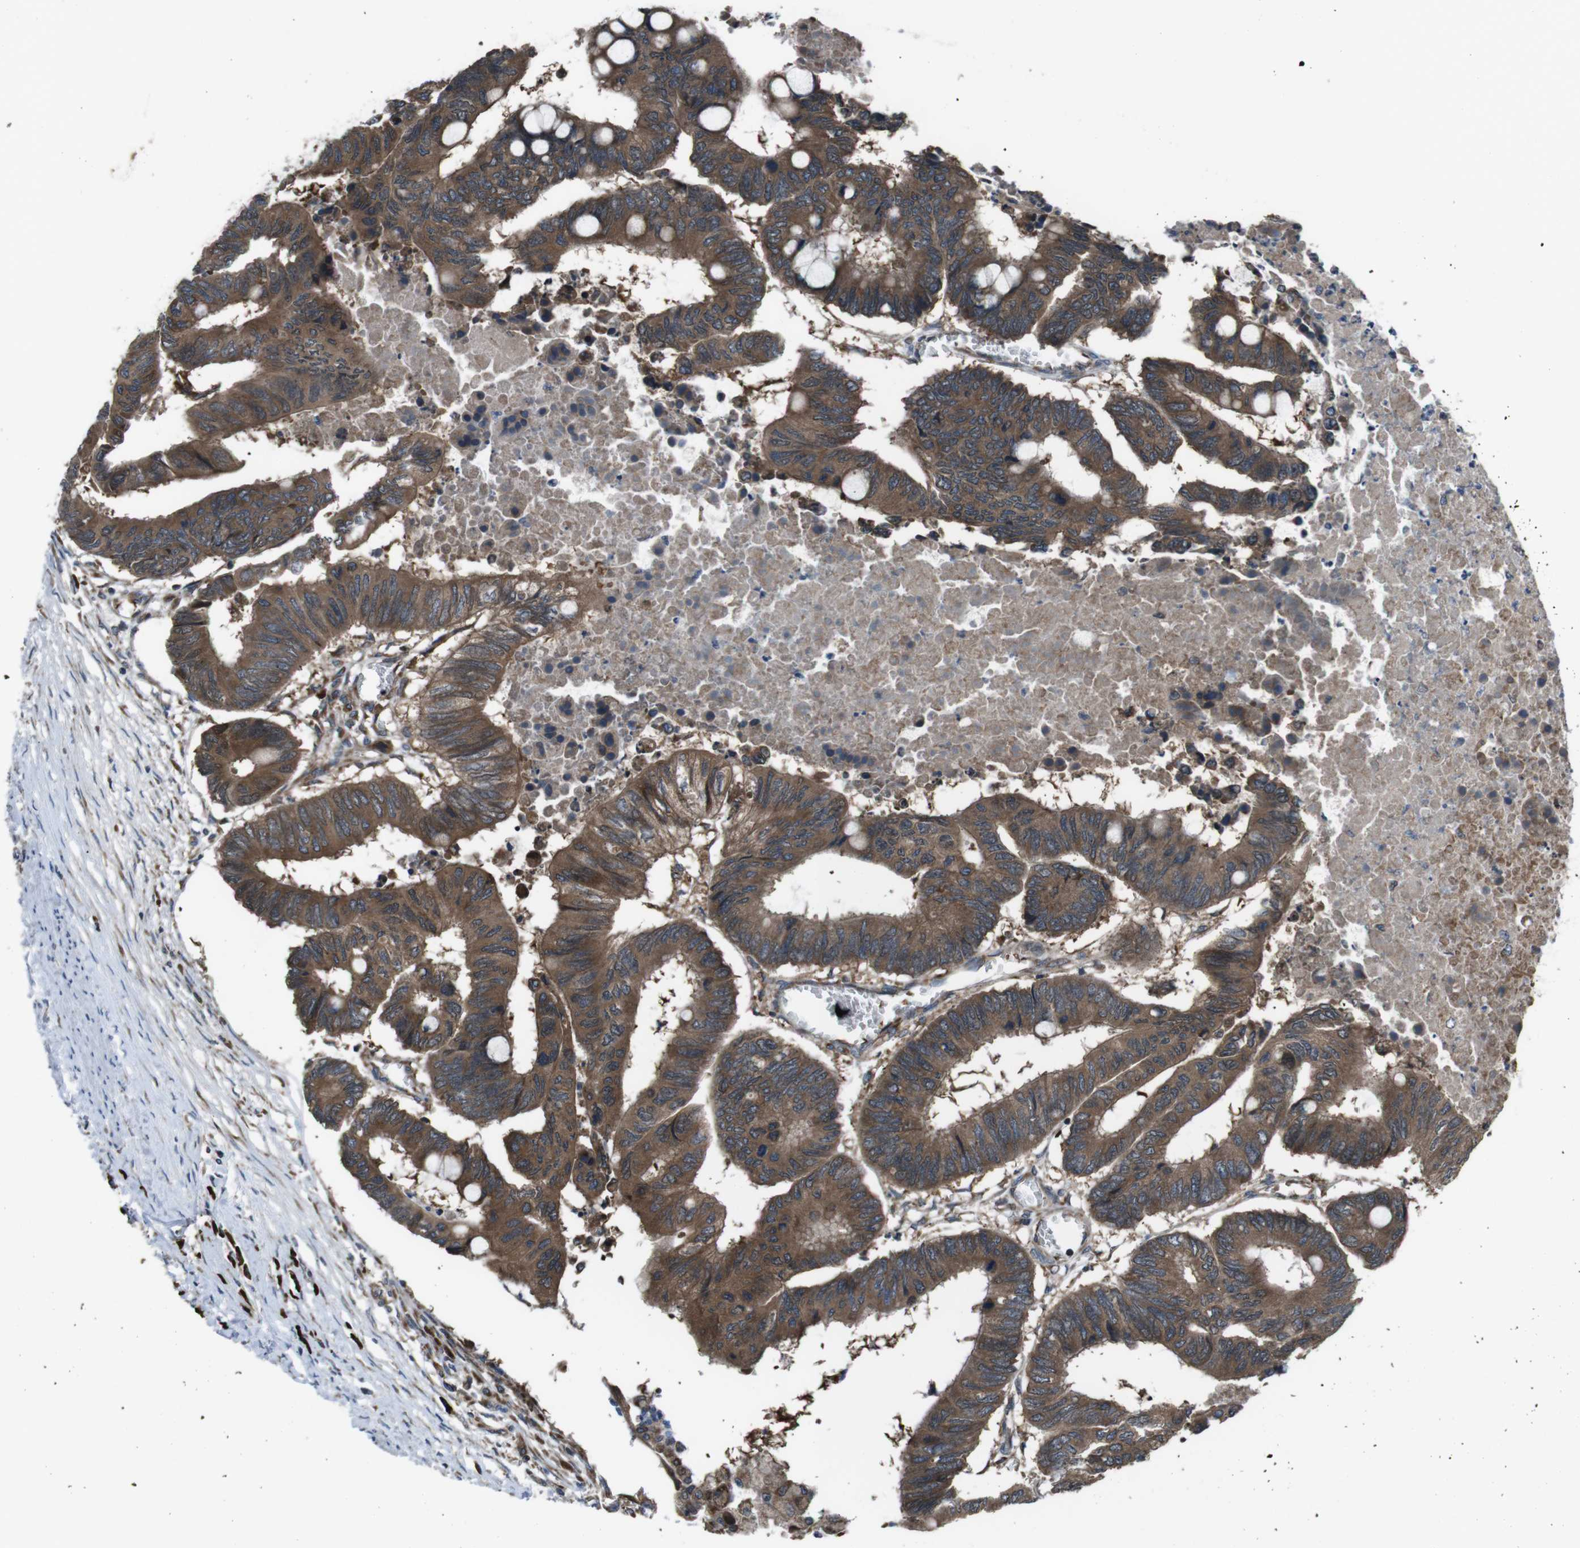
{"staining": {"intensity": "moderate", "quantity": ">75%", "location": "cytoplasmic/membranous"}, "tissue": "colorectal cancer", "cell_type": "Tumor cells", "image_type": "cancer", "snomed": [{"axis": "morphology", "description": "Normal tissue, NOS"}, {"axis": "morphology", "description": "Adenocarcinoma, NOS"}, {"axis": "topography", "description": "Rectum"}, {"axis": "topography", "description": "Peripheral nerve tissue"}], "caption": "IHC of human adenocarcinoma (colorectal) displays medium levels of moderate cytoplasmic/membranous positivity in approximately >75% of tumor cells. (DAB (3,3'-diaminobenzidine) IHC with brightfield microscopy, high magnification).", "gene": "SSR3", "patient": {"sex": "male", "age": 92}}